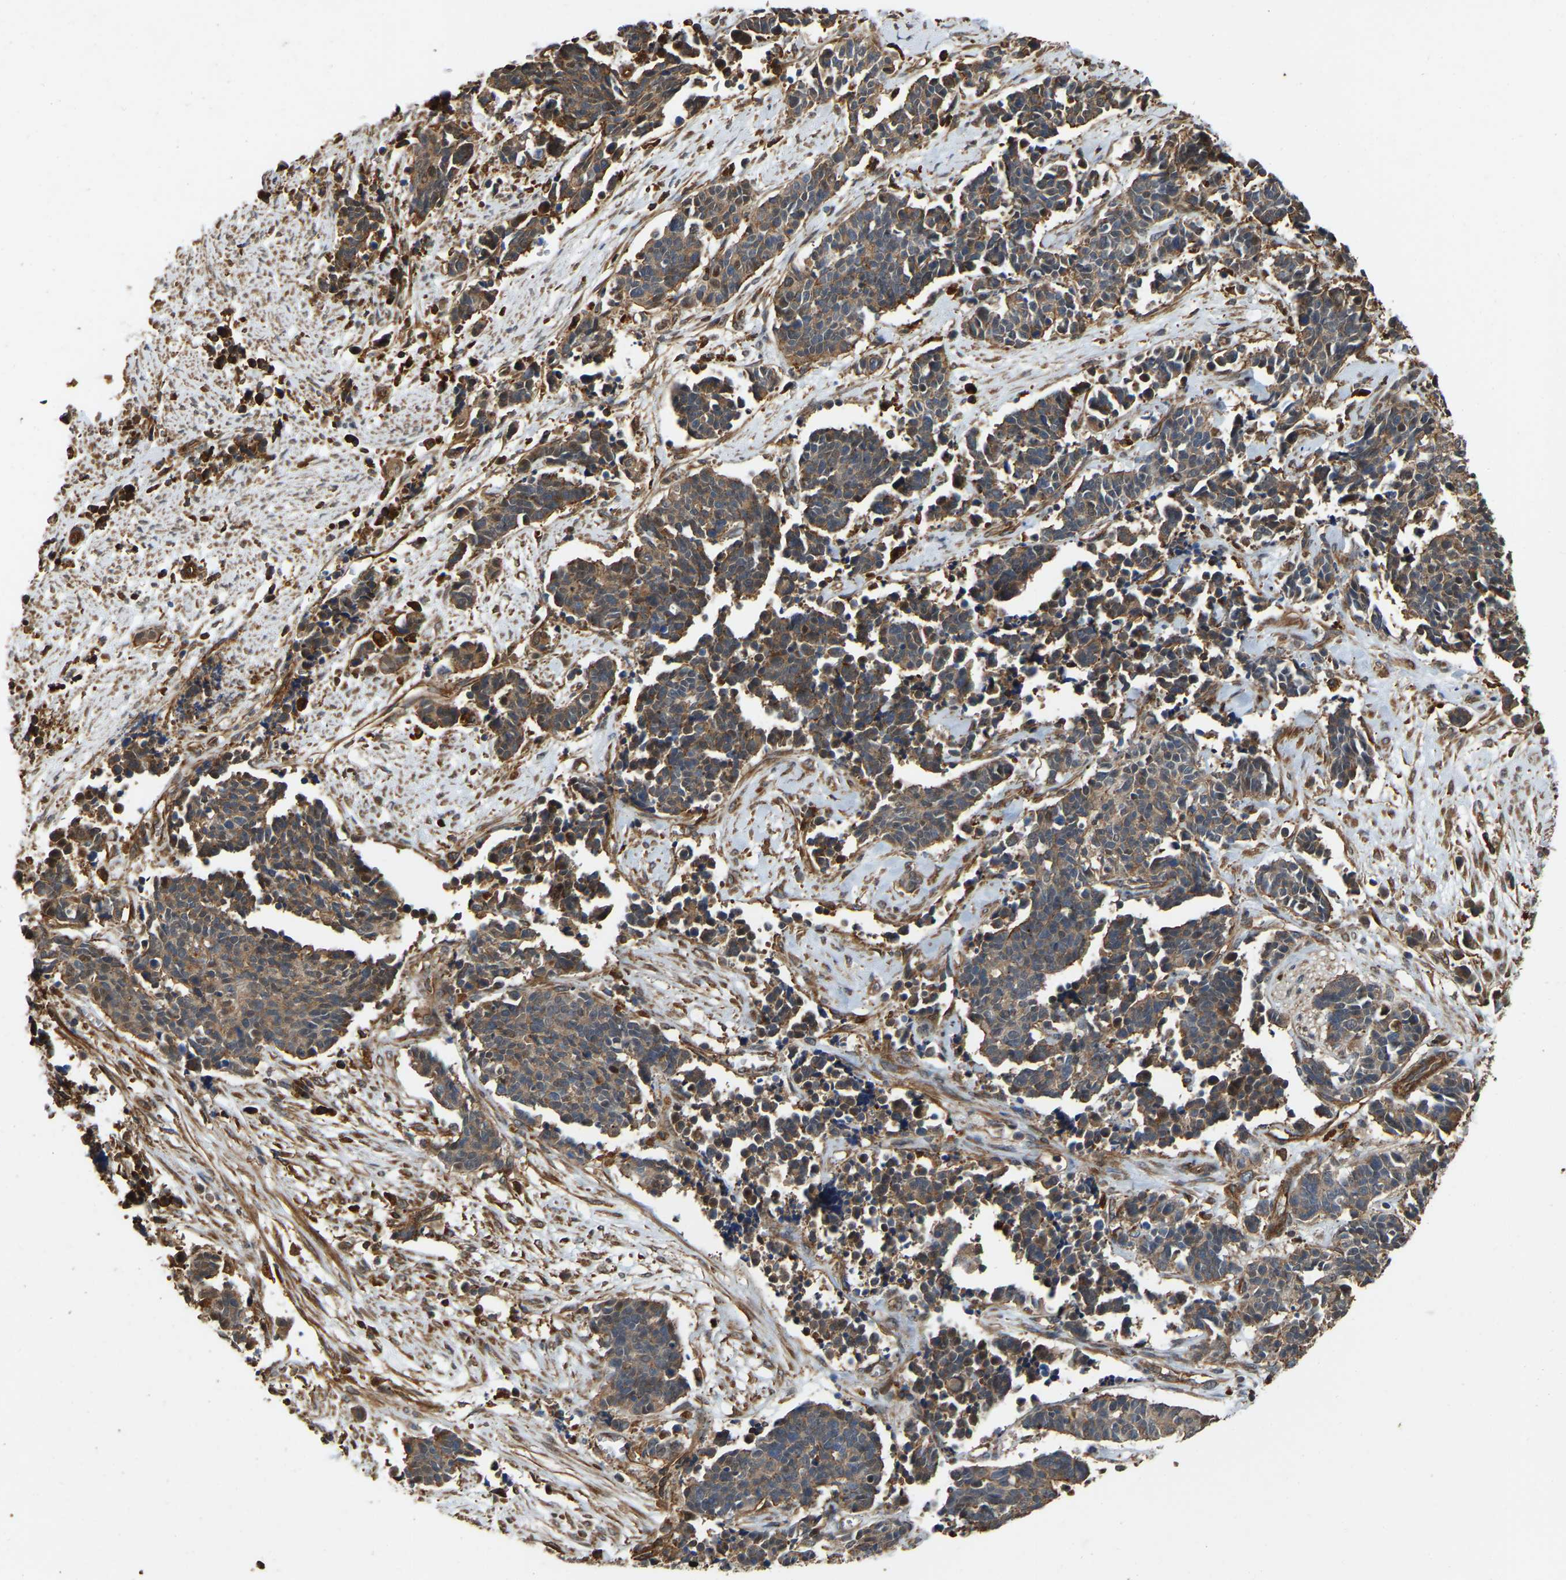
{"staining": {"intensity": "moderate", "quantity": ">75%", "location": "cytoplasmic/membranous"}, "tissue": "cervical cancer", "cell_type": "Tumor cells", "image_type": "cancer", "snomed": [{"axis": "morphology", "description": "Squamous cell carcinoma, NOS"}, {"axis": "topography", "description": "Cervix"}], "caption": "High-power microscopy captured an IHC histopathology image of squamous cell carcinoma (cervical), revealing moderate cytoplasmic/membranous expression in about >75% of tumor cells. The staining is performed using DAB (3,3'-diaminobenzidine) brown chromogen to label protein expression. The nuclei are counter-stained blue using hematoxylin.", "gene": "SAMD9L", "patient": {"sex": "female", "age": 35}}